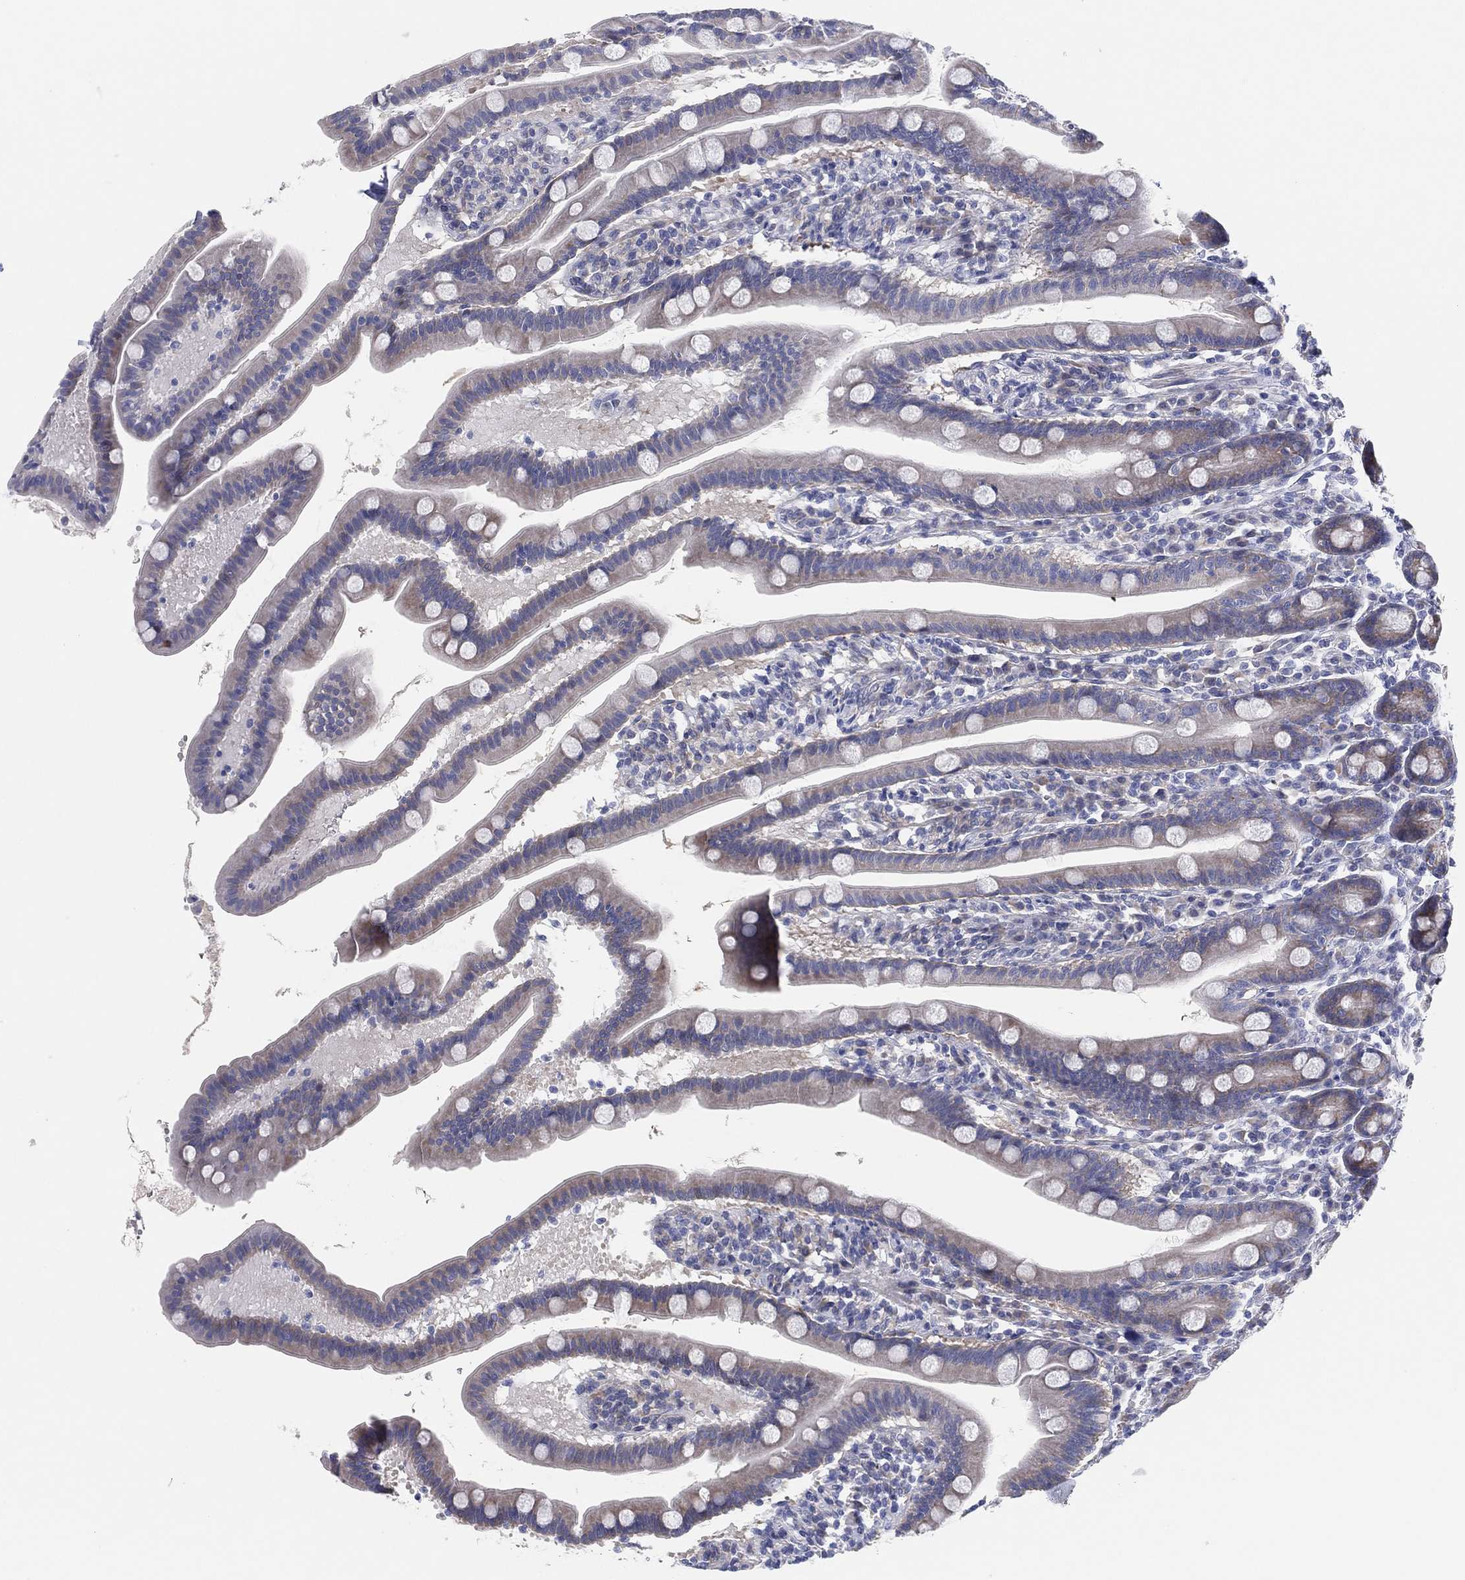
{"staining": {"intensity": "weak", "quantity": "<25%", "location": "cytoplasmic/membranous"}, "tissue": "small intestine", "cell_type": "Glandular cells", "image_type": "normal", "snomed": [{"axis": "morphology", "description": "Normal tissue, NOS"}, {"axis": "topography", "description": "Small intestine"}], "caption": "DAB (3,3'-diaminobenzidine) immunohistochemical staining of normal human small intestine exhibits no significant staining in glandular cells. Brightfield microscopy of immunohistochemistry stained with DAB (brown) and hematoxylin (blue), captured at high magnification.", "gene": "HEATR4", "patient": {"sex": "male", "age": 66}}